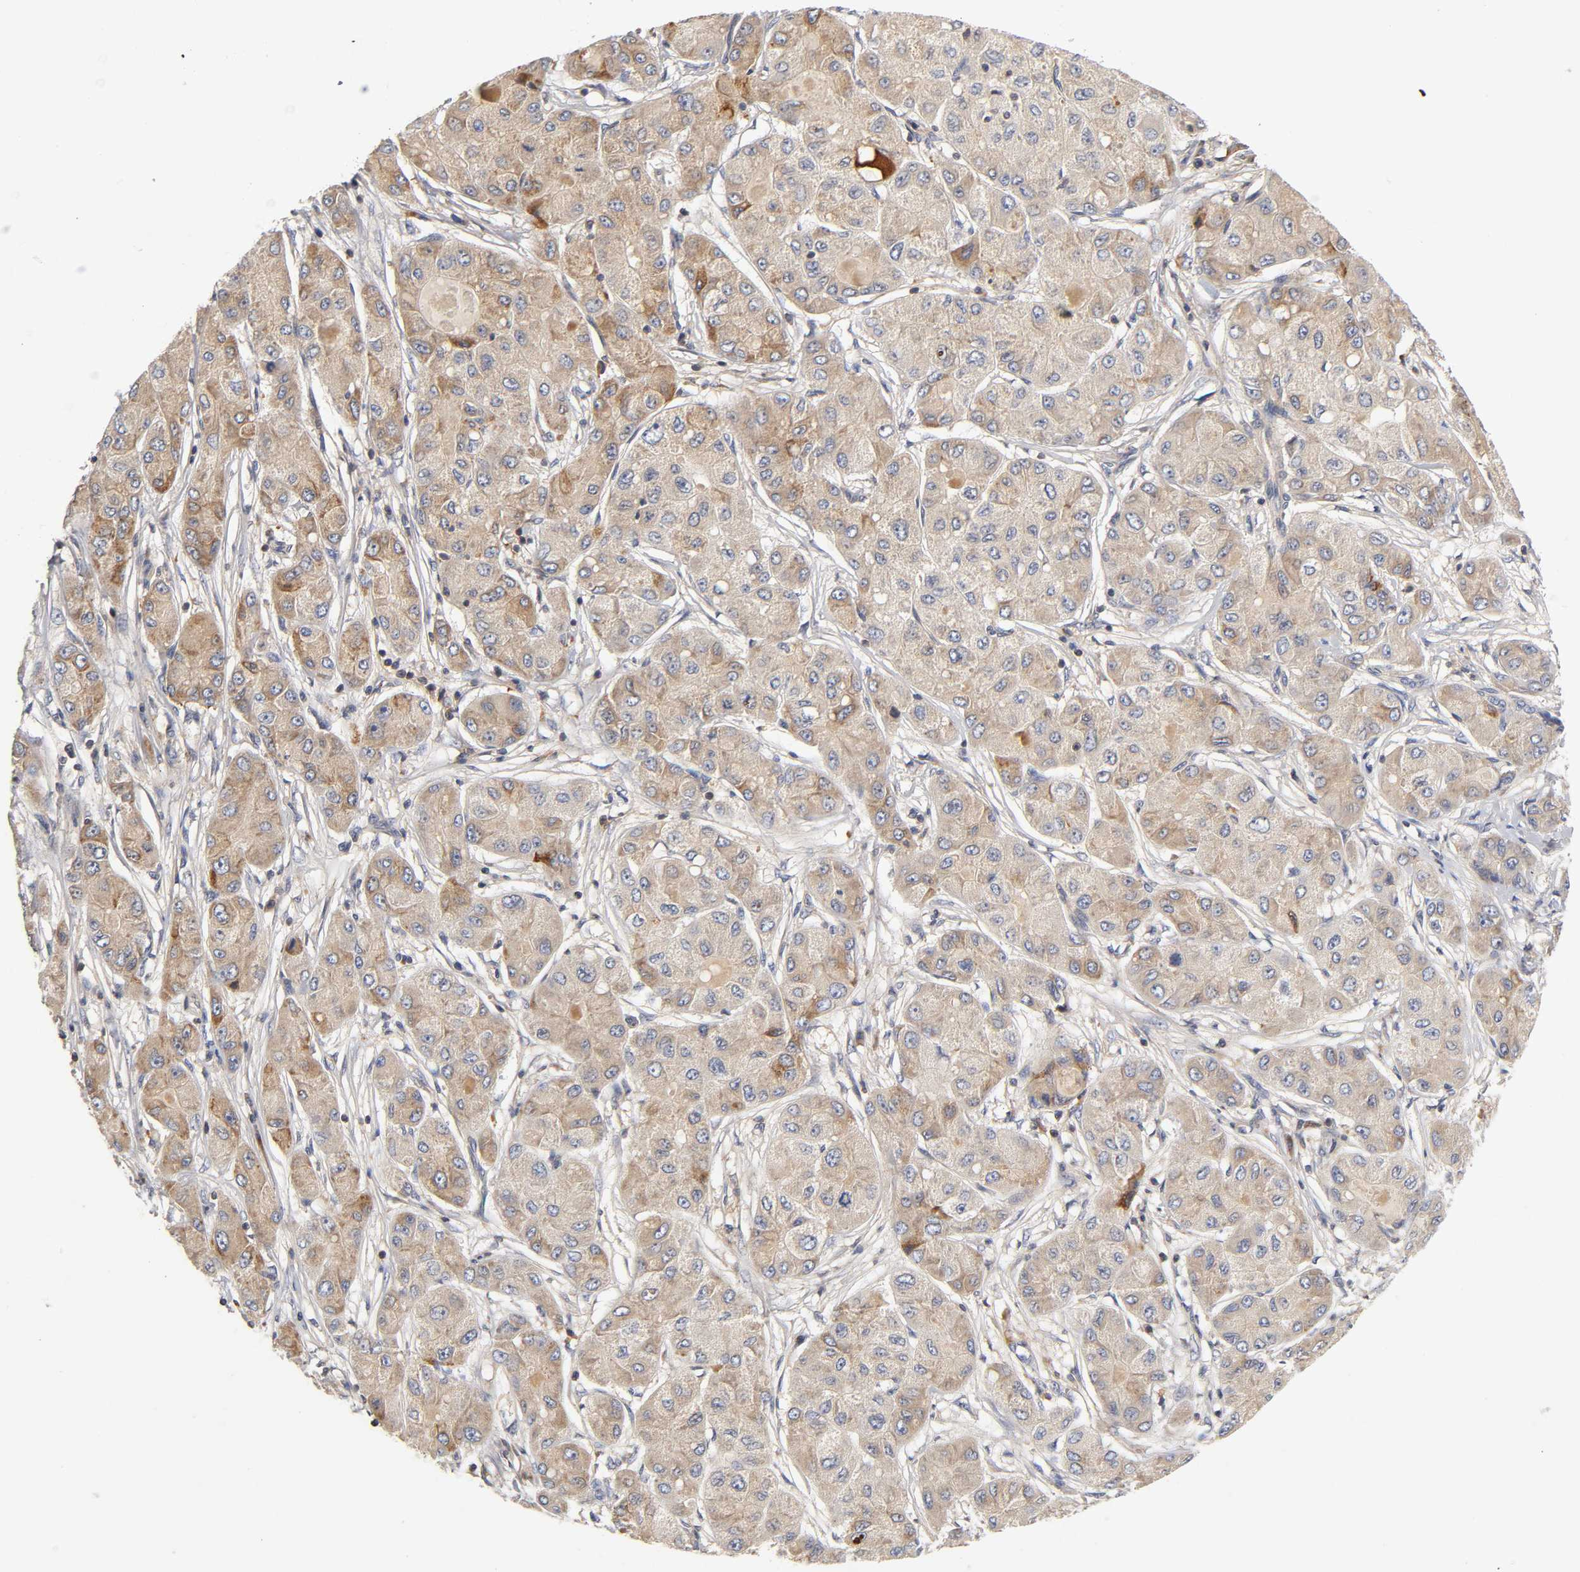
{"staining": {"intensity": "moderate", "quantity": ">75%", "location": "cytoplasmic/membranous"}, "tissue": "liver cancer", "cell_type": "Tumor cells", "image_type": "cancer", "snomed": [{"axis": "morphology", "description": "Carcinoma, Hepatocellular, NOS"}, {"axis": "topography", "description": "Liver"}], "caption": "Immunohistochemistry of human liver cancer exhibits medium levels of moderate cytoplasmic/membranous staining in approximately >75% of tumor cells. The staining was performed using DAB (3,3'-diaminobenzidine), with brown indicating positive protein expression. Nuclei are stained blue with hematoxylin.", "gene": "RHOA", "patient": {"sex": "male", "age": 80}}